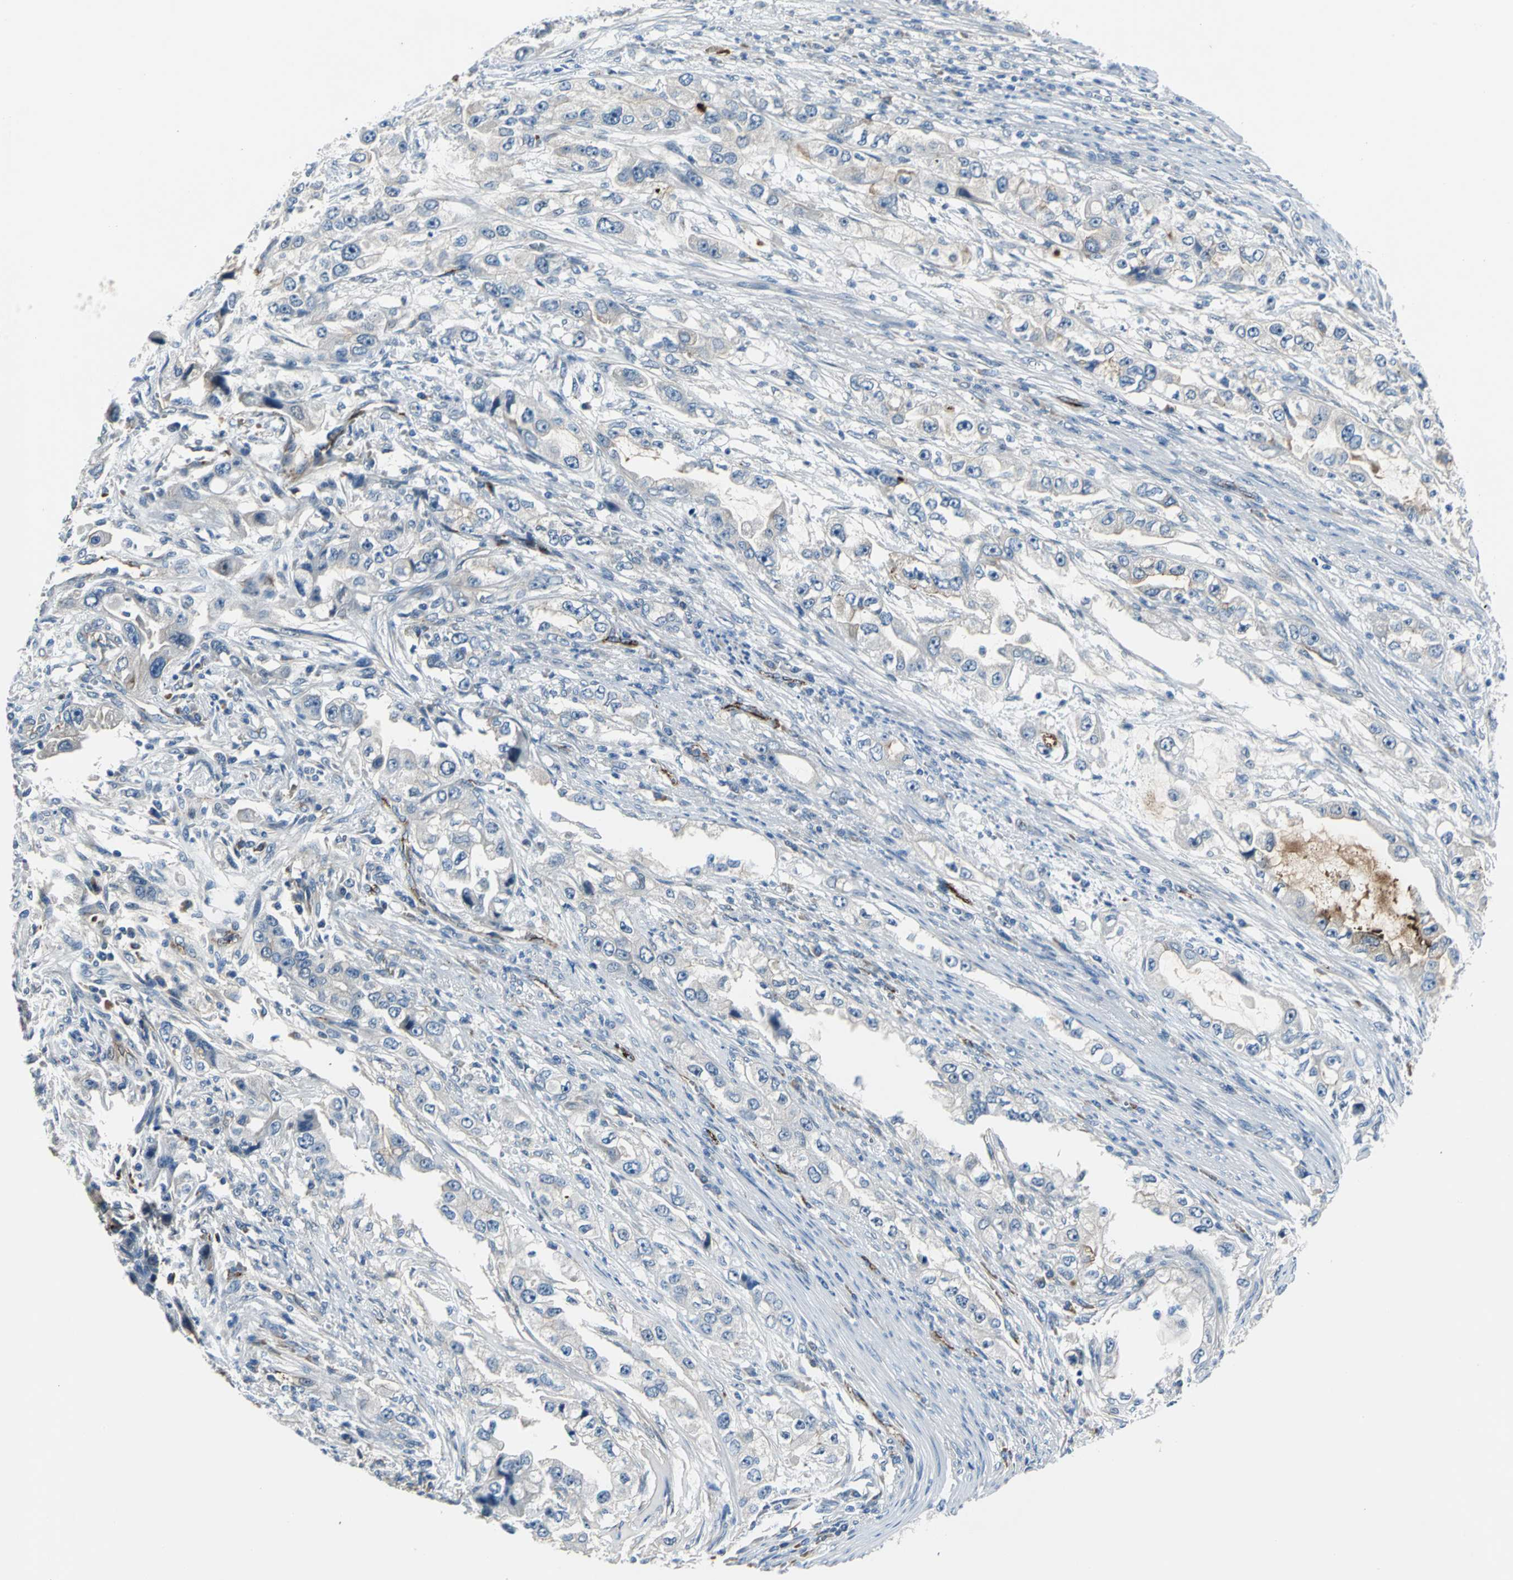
{"staining": {"intensity": "negative", "quantity": "none", "location": "none"}, "tissue": "stomach cancer", "cell_type": "Tumor cells", "image_type": "cancer", "snomed": [{"axis": "morphology", "description": "Adenocarcinoma, NOS"}, {"axis": "topography", "description": "Stomach, lower"}], "caption": "A micrograph of stomach adenocarcinoma stained for a protein demonstrates no brown staining in tumor cells. (DAB immunohistochemistry (IHC) with hematoxylin counter stain).", "gene": "SELP", "patient": {"sex": "female", "age": 93}}